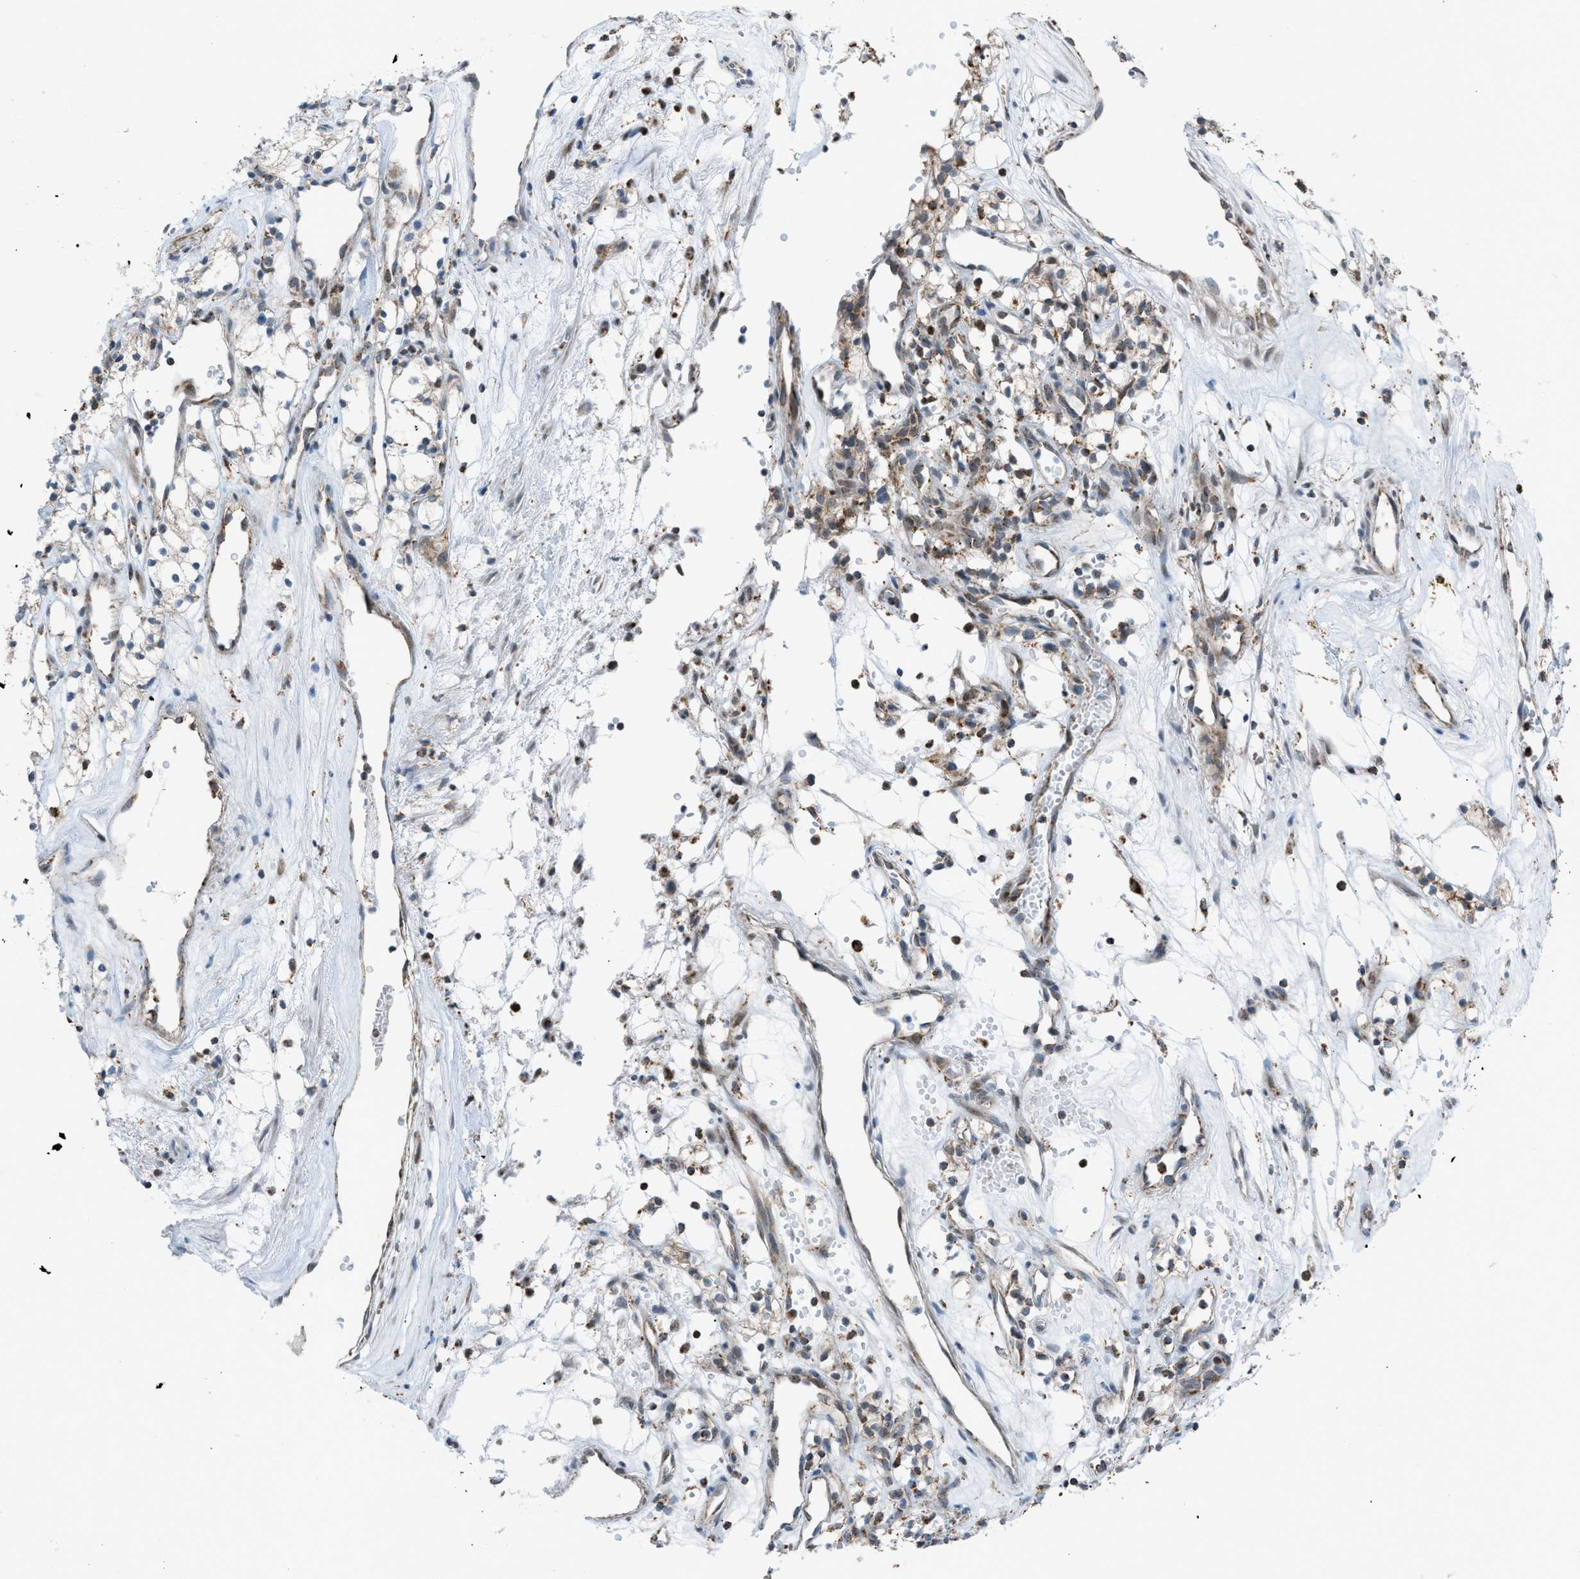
{"staining": {"intensity": "strong", "quantity": "<25%", "location": "nuclear"}, "tissue": "renal cancer", "cell_type": "Tumor cells", "image_type": "cancer", "snomed": [{"axis": "morphology", "description": "Adenocarcinoma, NOS"}, {"axis": "topography", "description": "Kidney"}], "caption": "A brown stain highlights strong nuclear positivity of a protein in renal cancer tumor cells. Nuclei are stained in blue.", "gene": "SRM", "patient": {"sex": "male", "age": 59}}